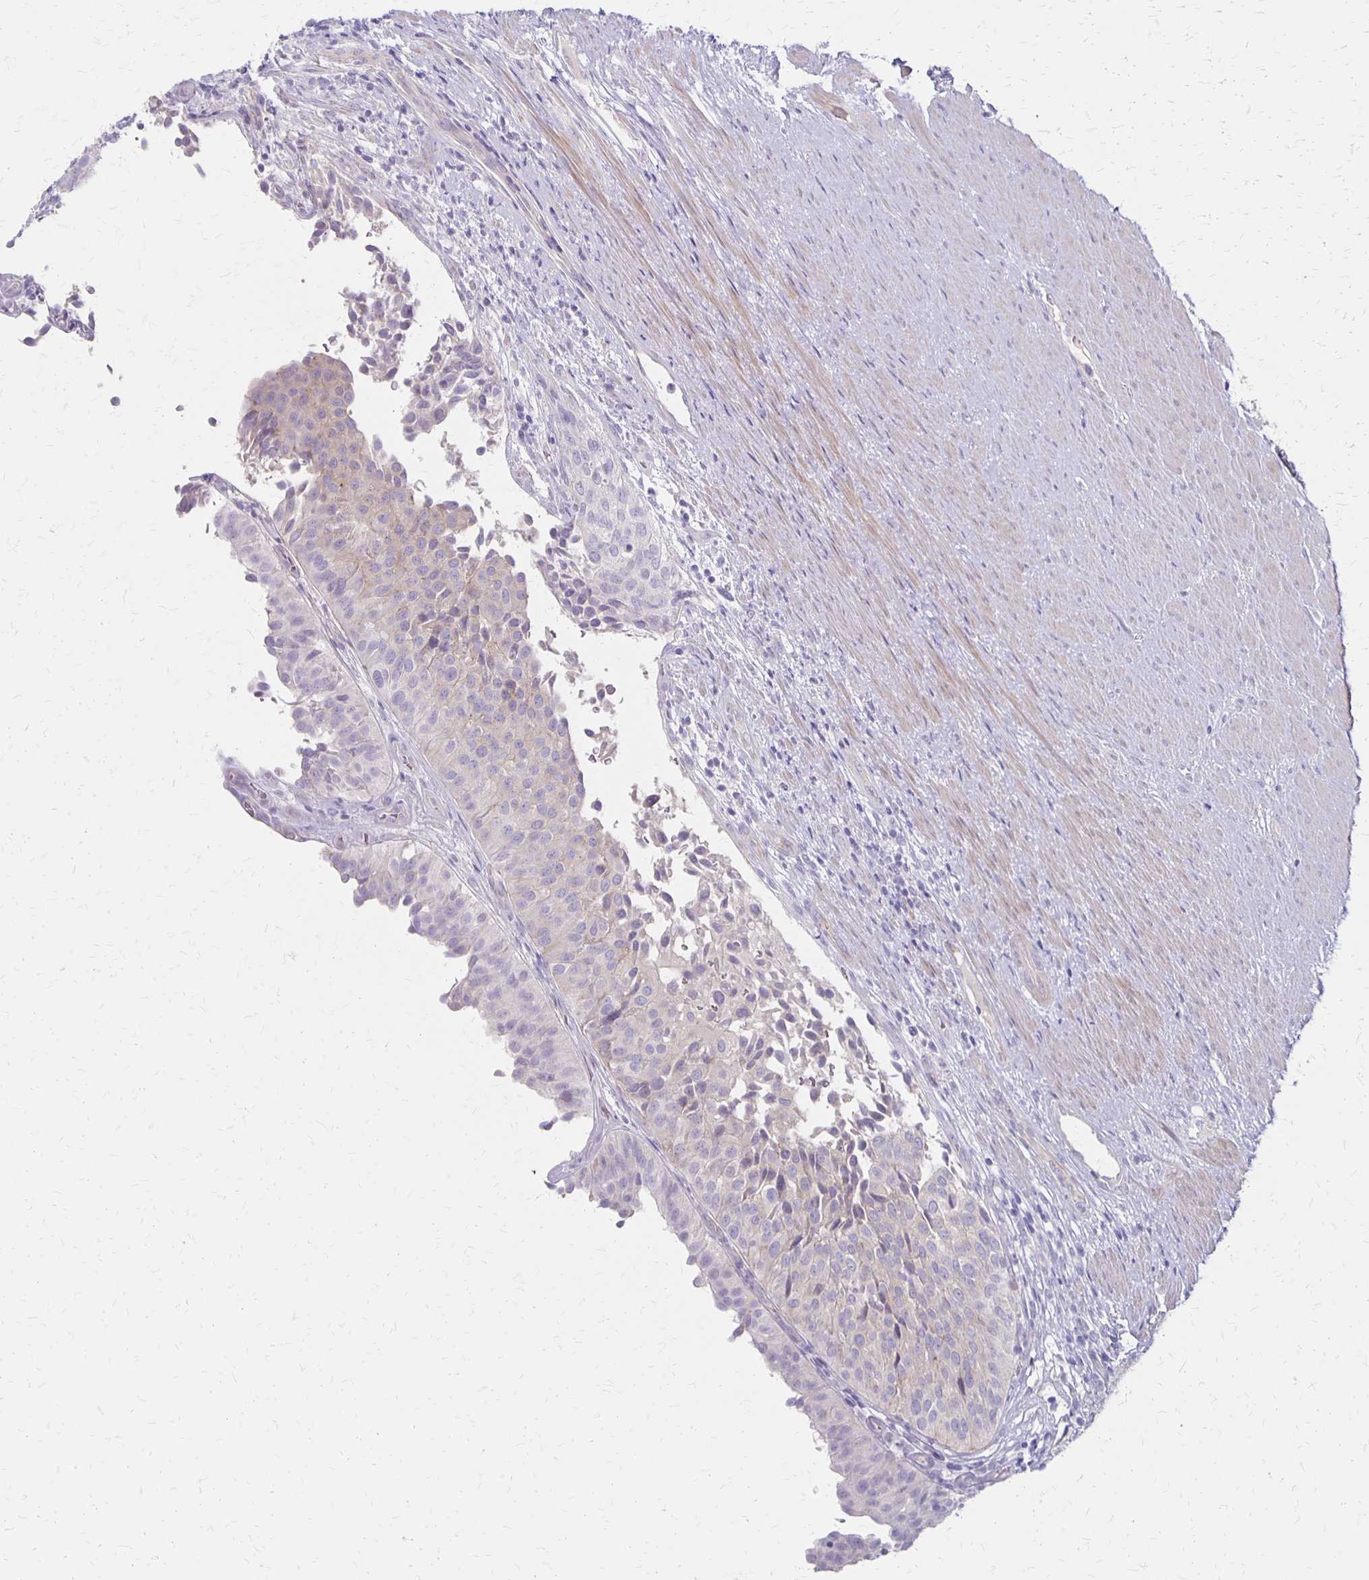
{"staining": {"intensity": "negative", "quantity": "none", "location": "none"}, "tissue": "urinary bladder", "cell_type": "Urothelial cells", "image_type": "normal", "snomed": [{"axis": "morphology", "description": "Normal tissue, NOS"}, {"axis": "topography", "description": "Urinary bladder"}, {"axis": "topography", "description": "Prostate"}], "caption": "Histopathology image shows no protein expression in urothelial cells of normal urinary bladder. Nuclei are stained in blue.", "gene": "HOMER1", "patient": {"sex": "male", "age": 77}}